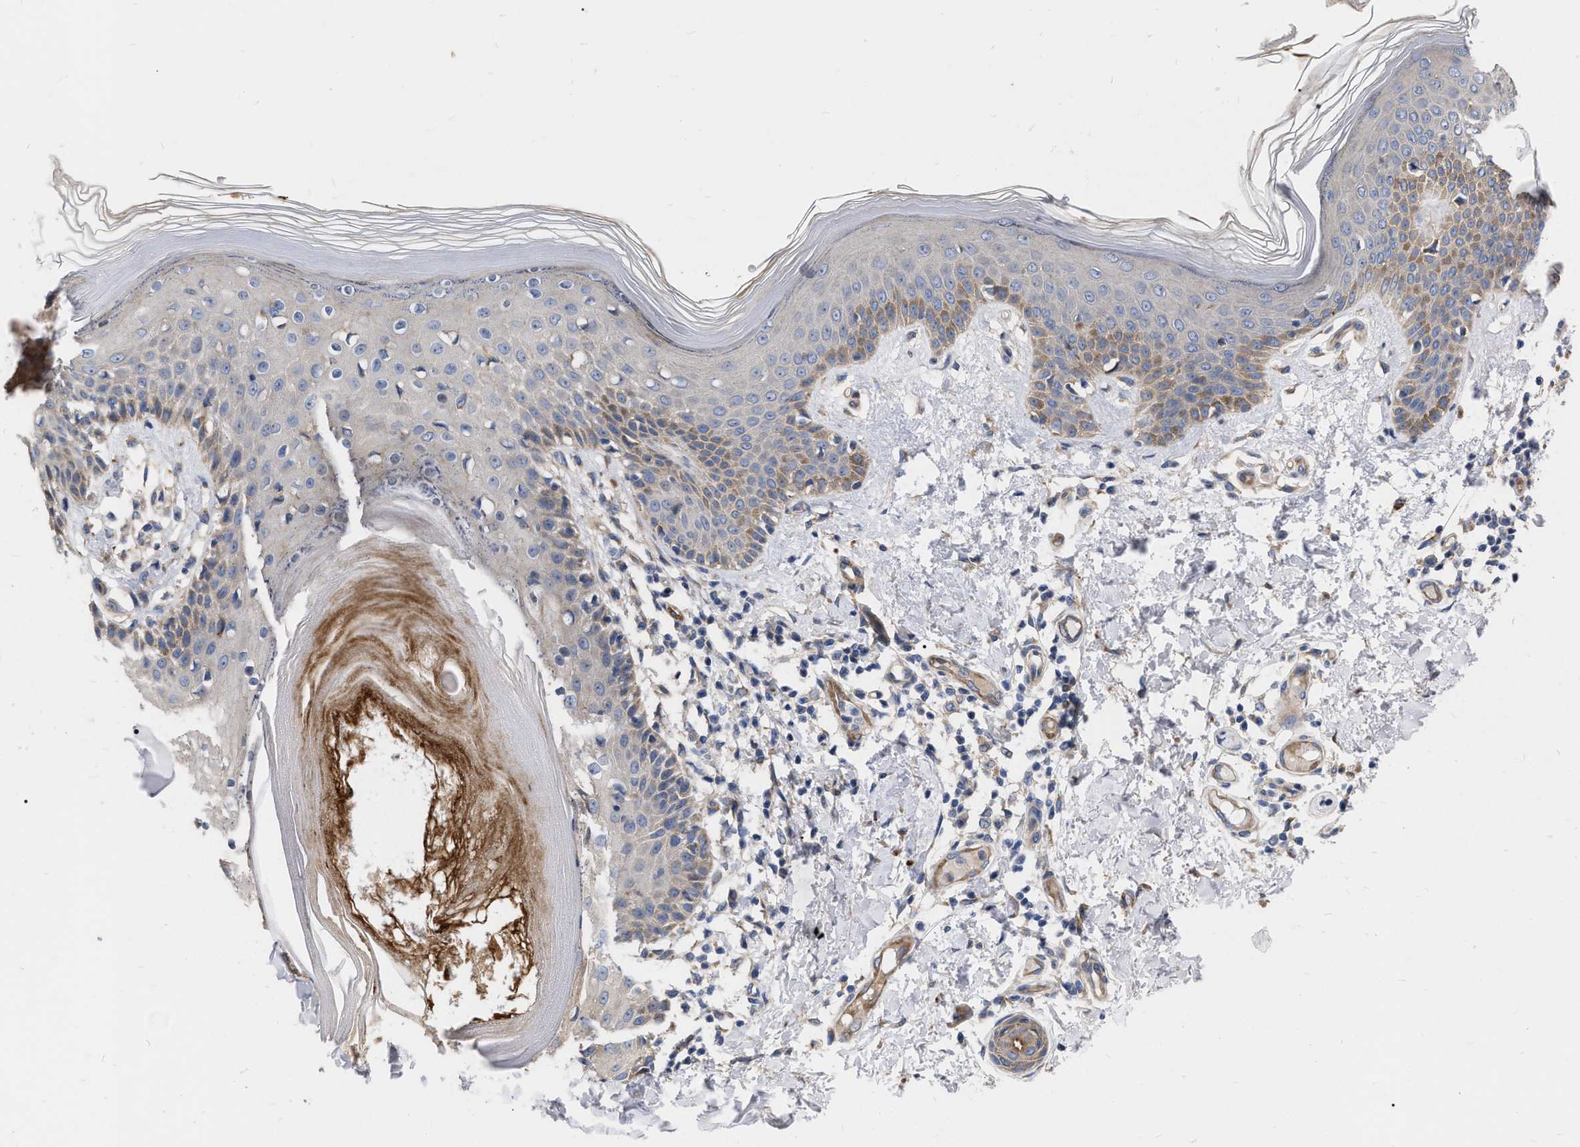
{"staining": {"intensity": "moderate", "quantity": ">75%", "location": "cytoplasmic/membranous"}, "tissue": "skin", "cell_type": "Fibroblasts", "image_type": "normal", "snomed": [{"axis": "morphology", "description": "Normal tissue, NOS"}, {"axis": "topography", "description": "Skin"}], "caption": "High-power microscopy captured an immunohistochemistry photomicrograph of unremarkable skin, revealing moderate cytoplasmic/membranous positivity in approximately >75% of fibroblasts. (IHC, brightfield microscopy, high magnification).", "gene": "MLST8", "patient": {"sex": "male", "age": 53}}